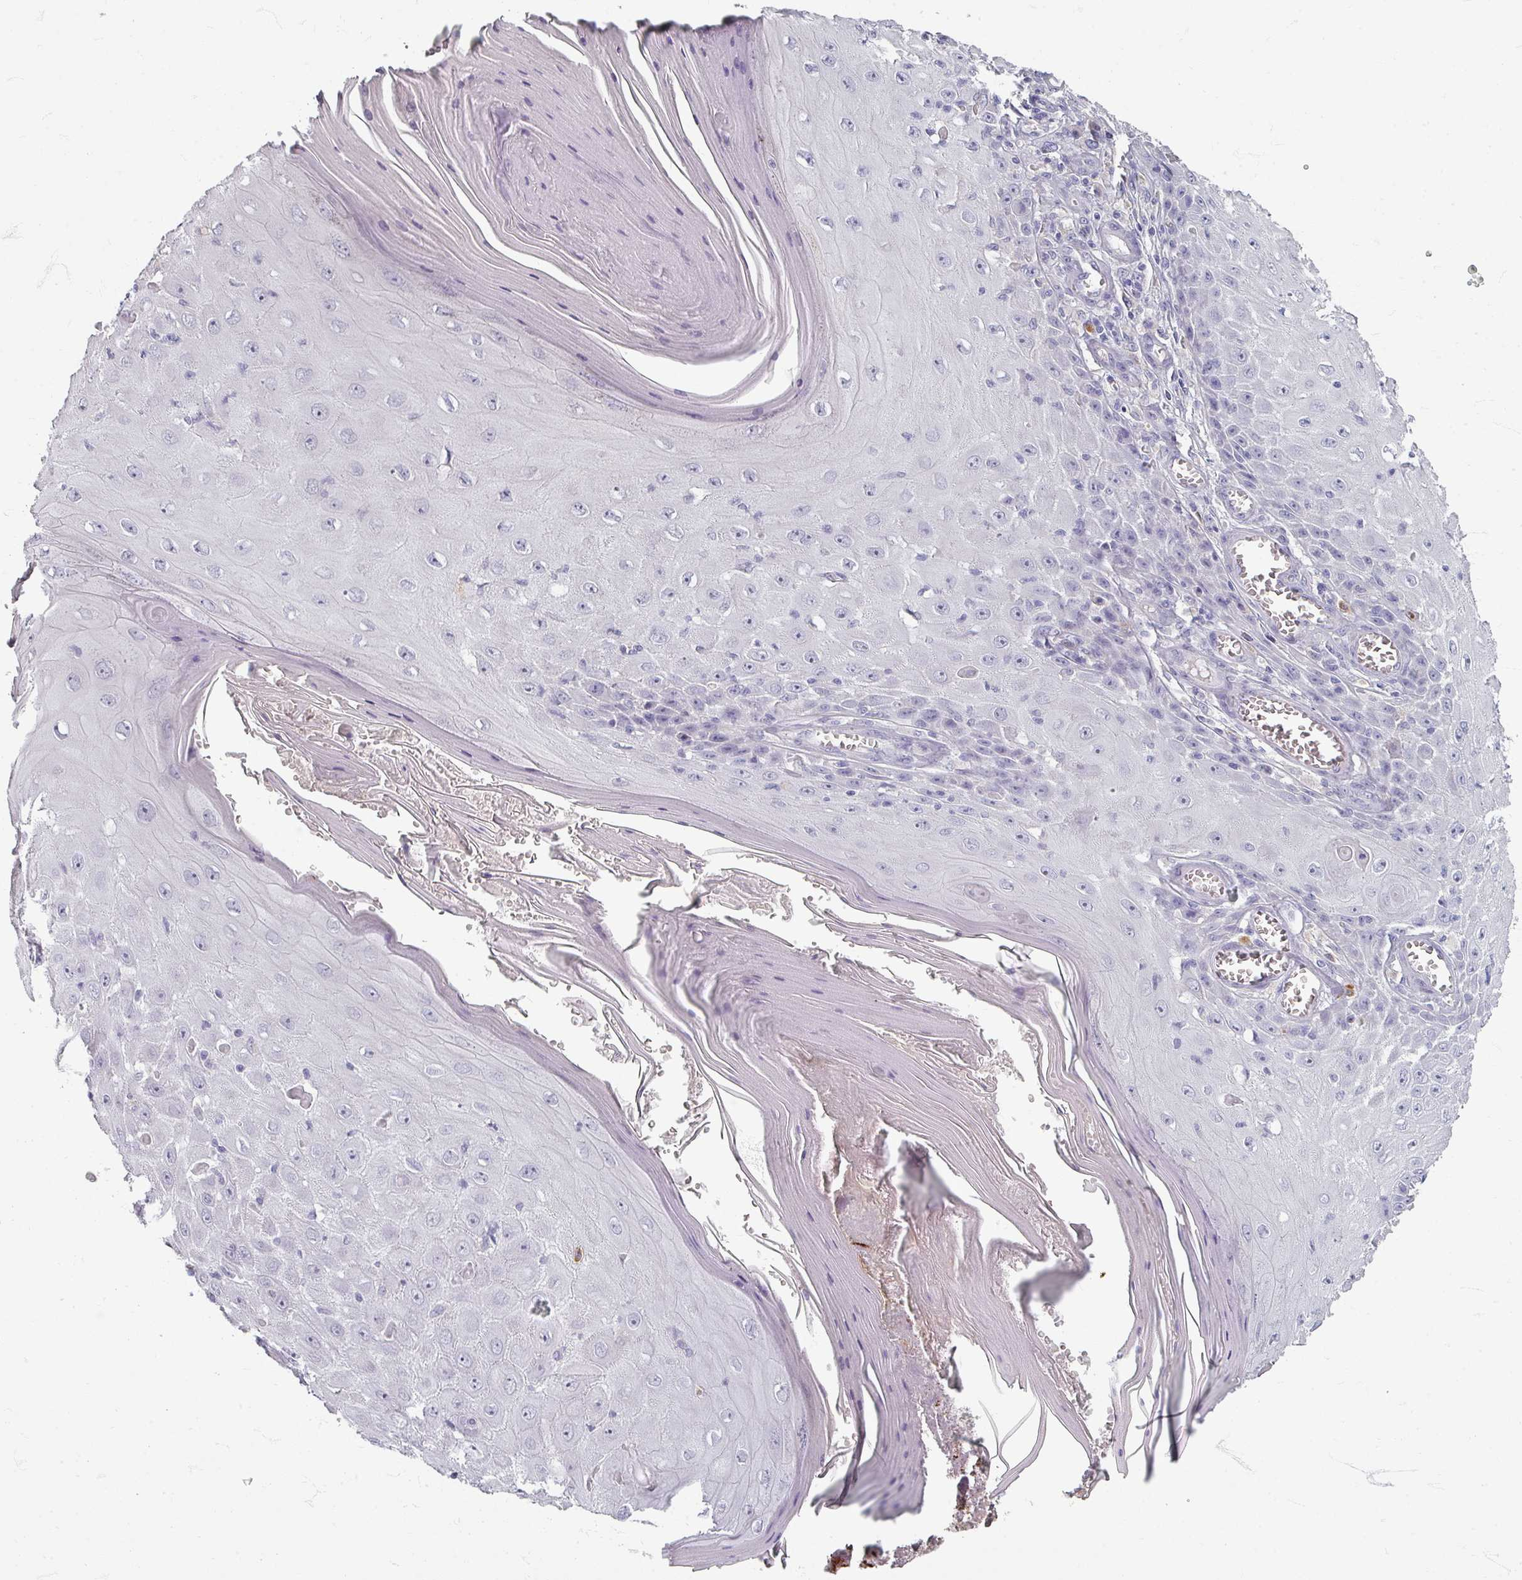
{"staining": {"intensity": "negative", "quantity": "none", "location": "none"}, "tissue": "skin cancer", "cell_type": "Tumor cells", "image_type": "cancer", "snomed": [{"axis": "morphology", "description": "Squamous cell carcinoma, NOS"}, {"axis": "topography", "description": "Skin"}], "caption": "Photomicrograph shows no protein positivity in tumor cells of skin cancer tissue.", "gene": "ZNF878", "patient": {"sex": "female", "age": 73}}